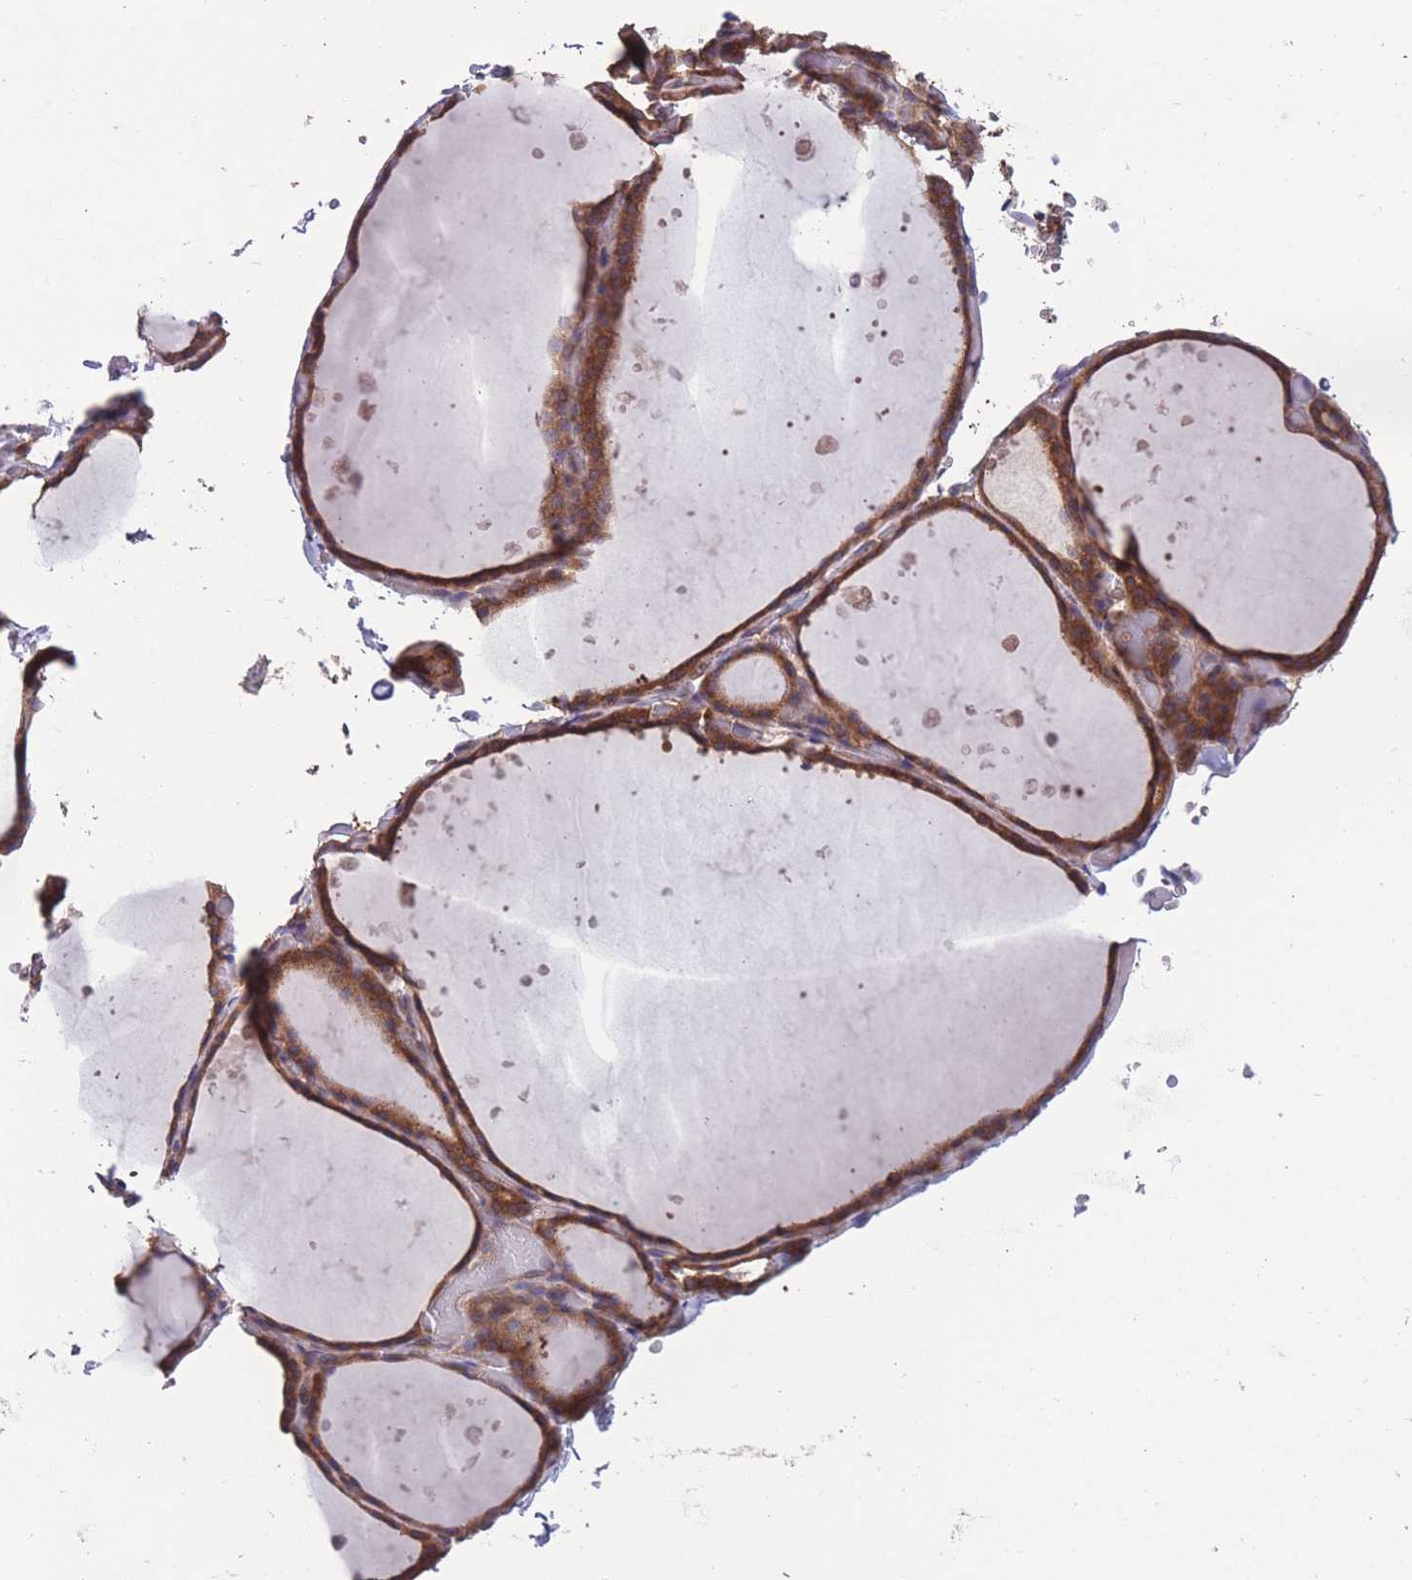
{"staining": {"intensity": "moderate", "quantity": ">75%", "location": "cytoplasmic/membranous"}, "tissue": "thyroid gland", "cell_type": "Glandular cells", "image_type": "normal", "snomed": [{"axis": "morphology", "description": "Normal tissue, NOS"}, {"axis": "topography", "description": "Thyroid gland"}], "caption": "DAB (3,3'-diaminobenzidine) immunohistochemical staining of unremarkable thyroid gland demonstrates moderate cytoplasmic/membranous protein staining in approximately >75% of glandular cells.", "gene": "ZPR1", "patient": {"sex": "female", "age": 44}}